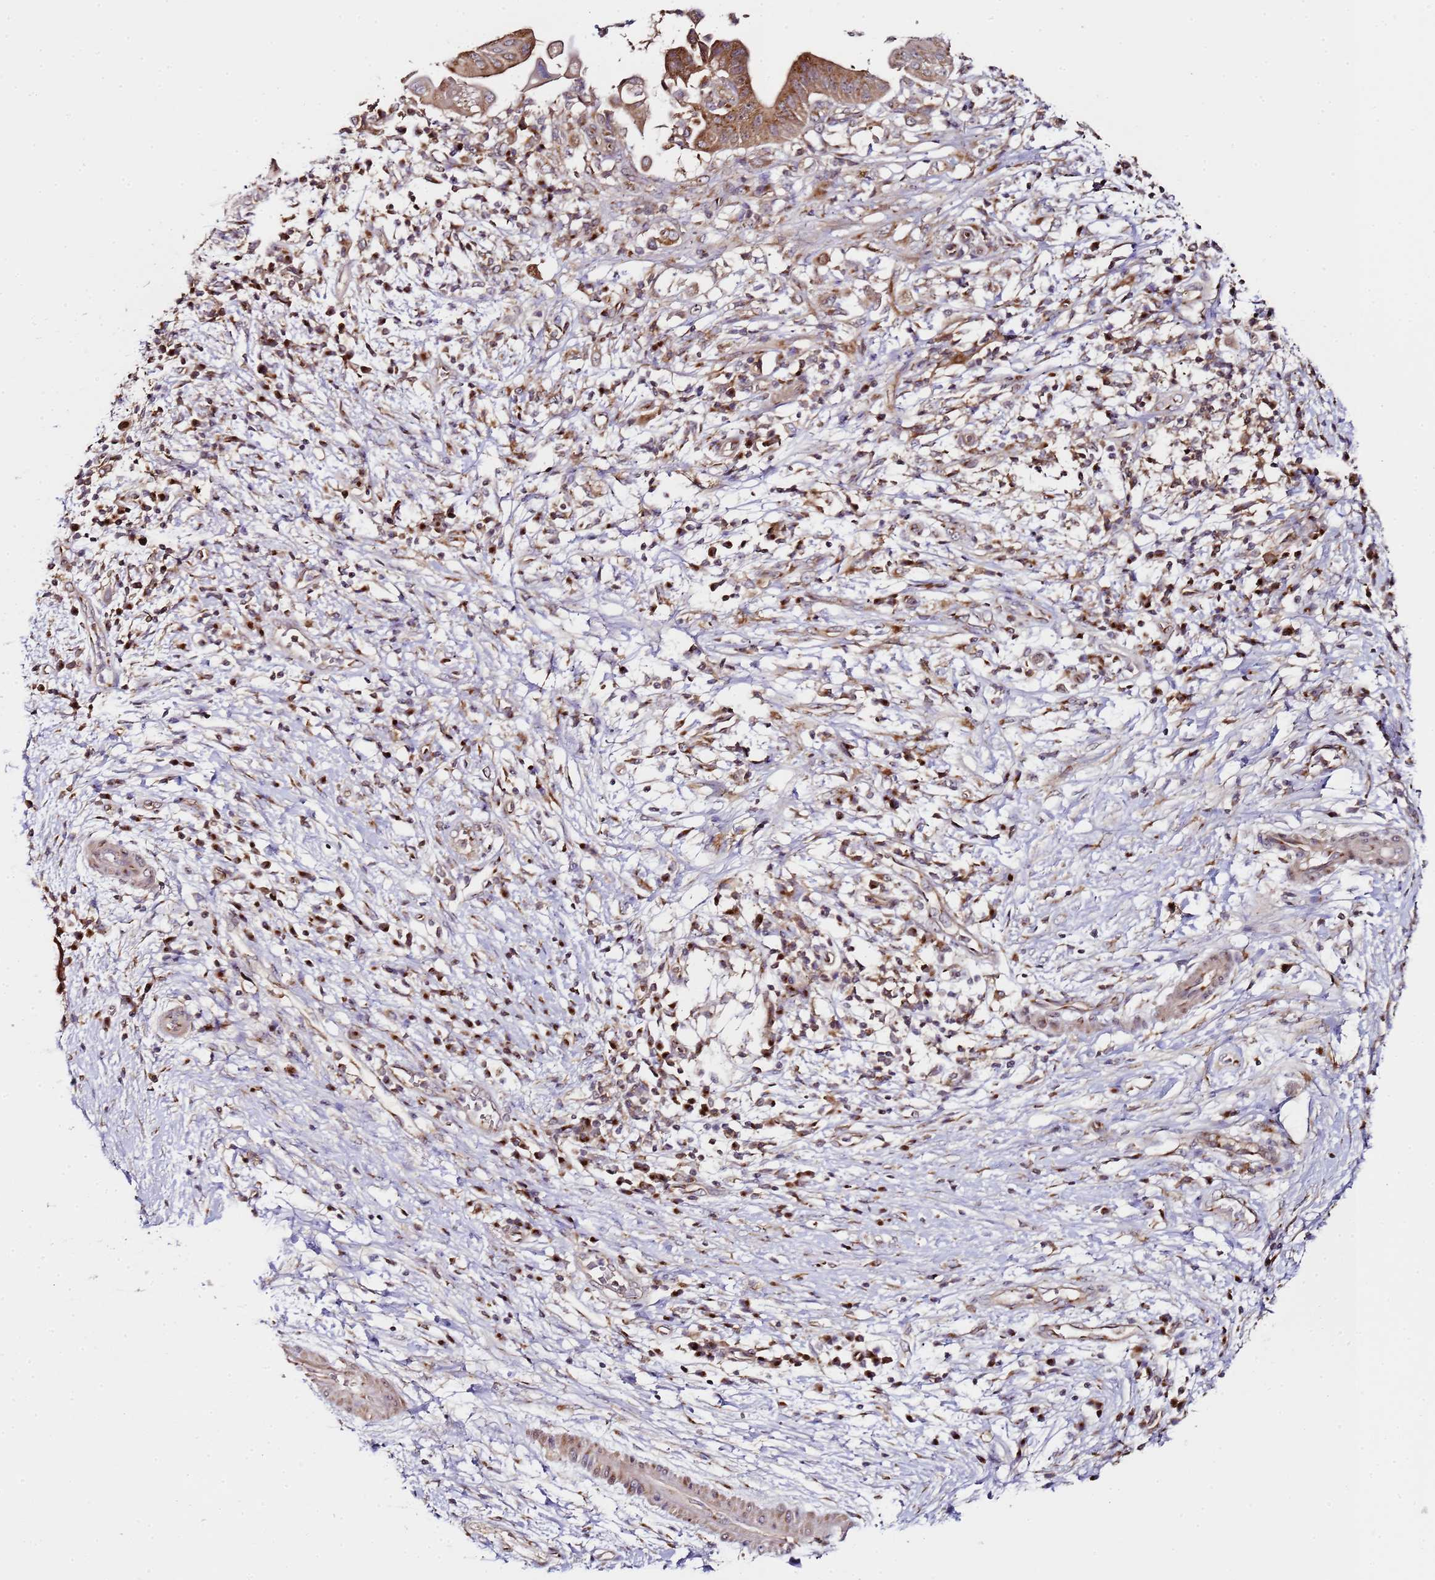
{"staining": {"intensity": "moderate", "quantity": ">75%", "location": "cytoplasmic/membranous"}, "tissue": "pancreatic cancer", "cell_type": "Tumor cells", "image_type": "cancer", "snomed": [{"axis": "morphology", "description": "Adenocarcinoma, NOS"}, {"axis": "topography", "description": "Pancreas"}], "caption": "Immunohistochemical staining of pancreatic cancer (adenocarcinoma) displays medium levels of moderate cytoplasmic/membranous protein staining in approximately >75% of tumor cells.", "gene": "MRPL49", "patient": {"sex": "male", "age": 68}}